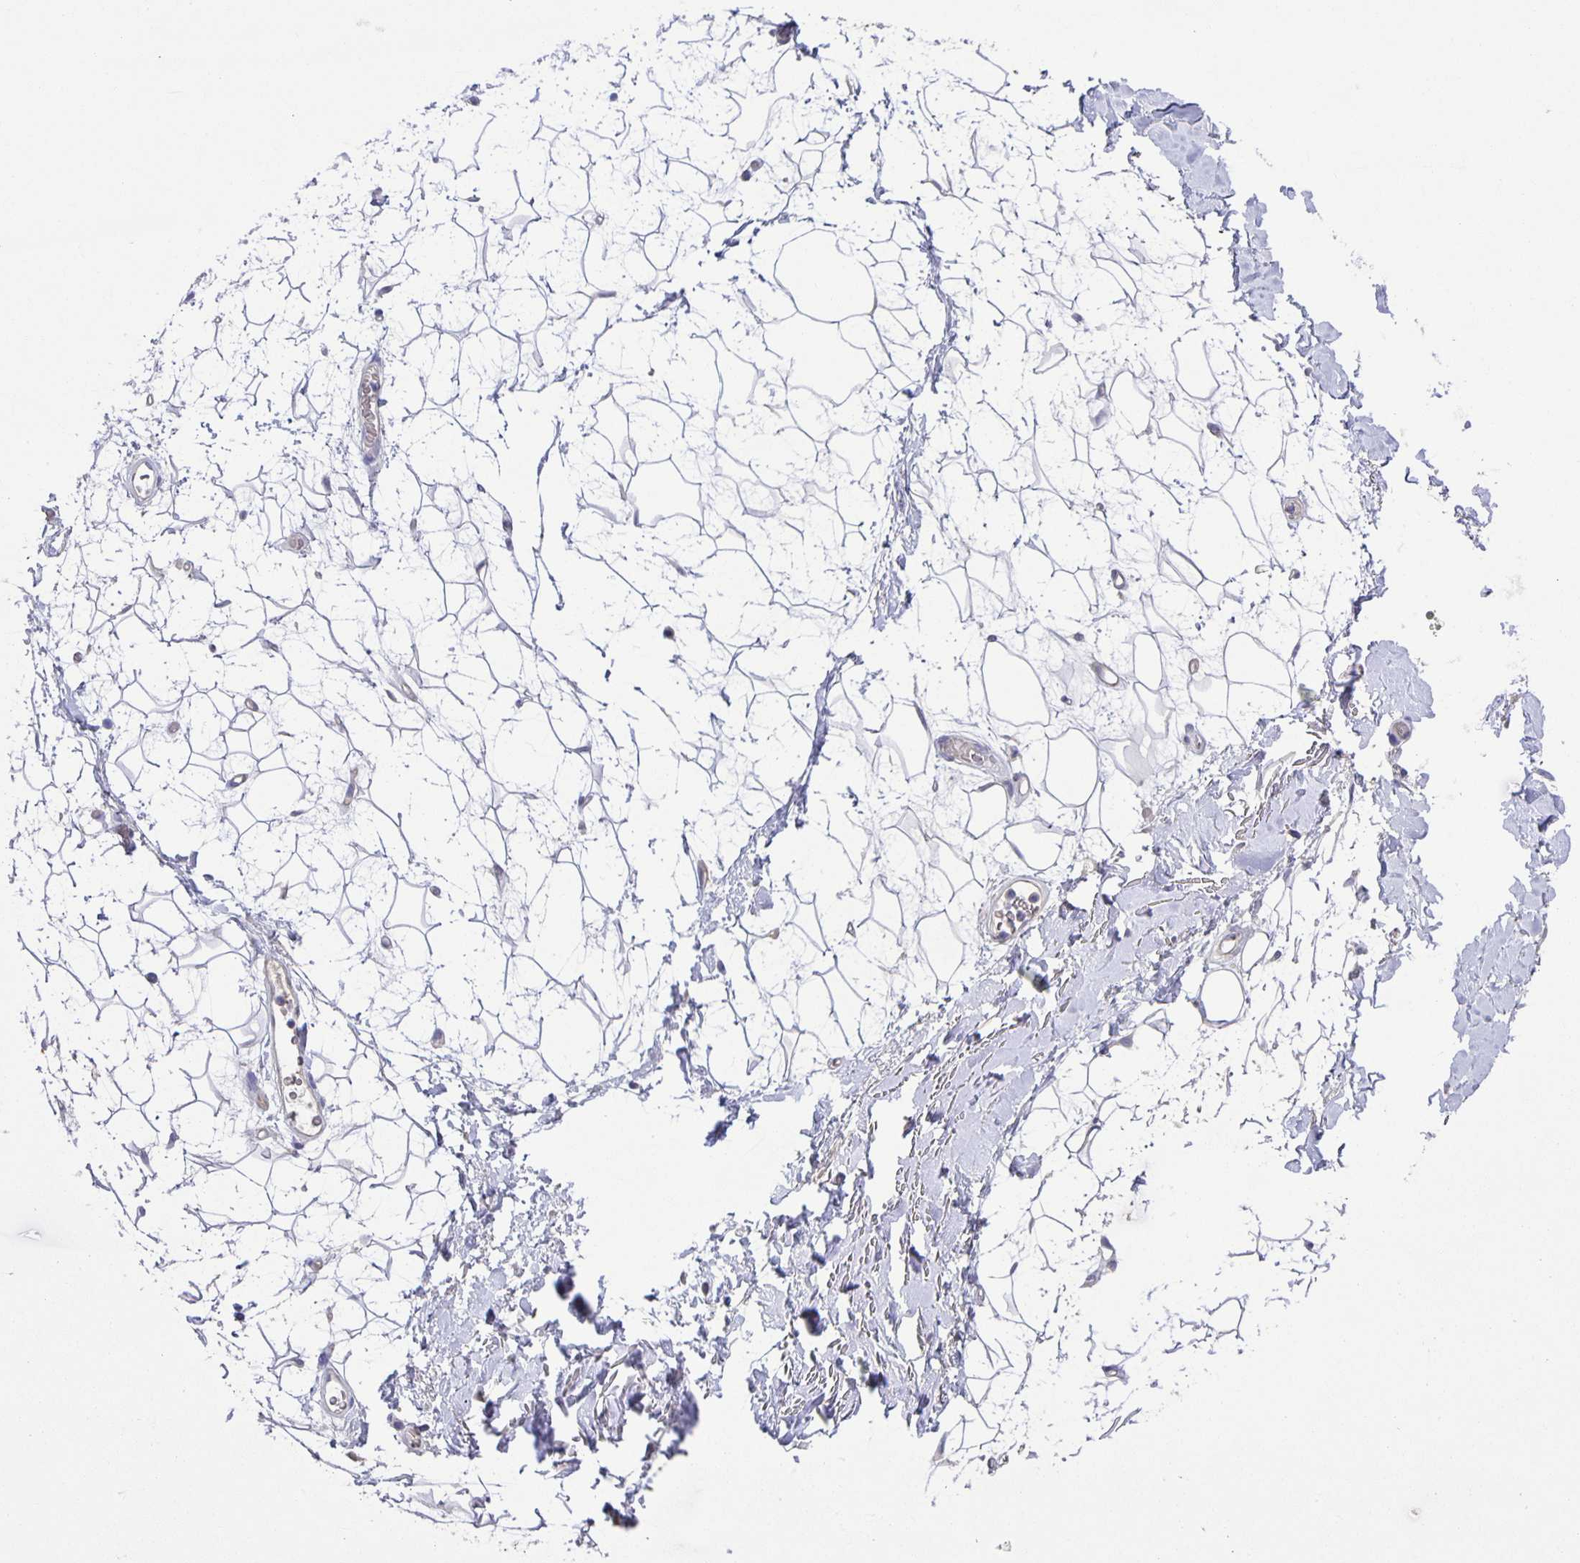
{"staining": {"intensity": "negative", "quantity": "none", "location": "none"}, "tissue": "adipose tissue", "cell_type": "Adipocytes", "image_type": "normal", "snomed": [{"axis": "morphology", "description": "Normal tissue, NOS"}, {"axis": "topography", "description": "Anal"}, {"axis": "topography", "description": "Peripheral nerve tissue"}], "caption": "This is a micrograph of IHC staining of unremarkable adipose tissue, which shows no positivity in adipocytes. The staining was performed using DAB to visualize the protein expression in brown, while the nuclei were stained in blue with hematoxylin (Magnification: 20x).", "gene": "PTPN3", "patient": {"sex": "male", "age": 78}}